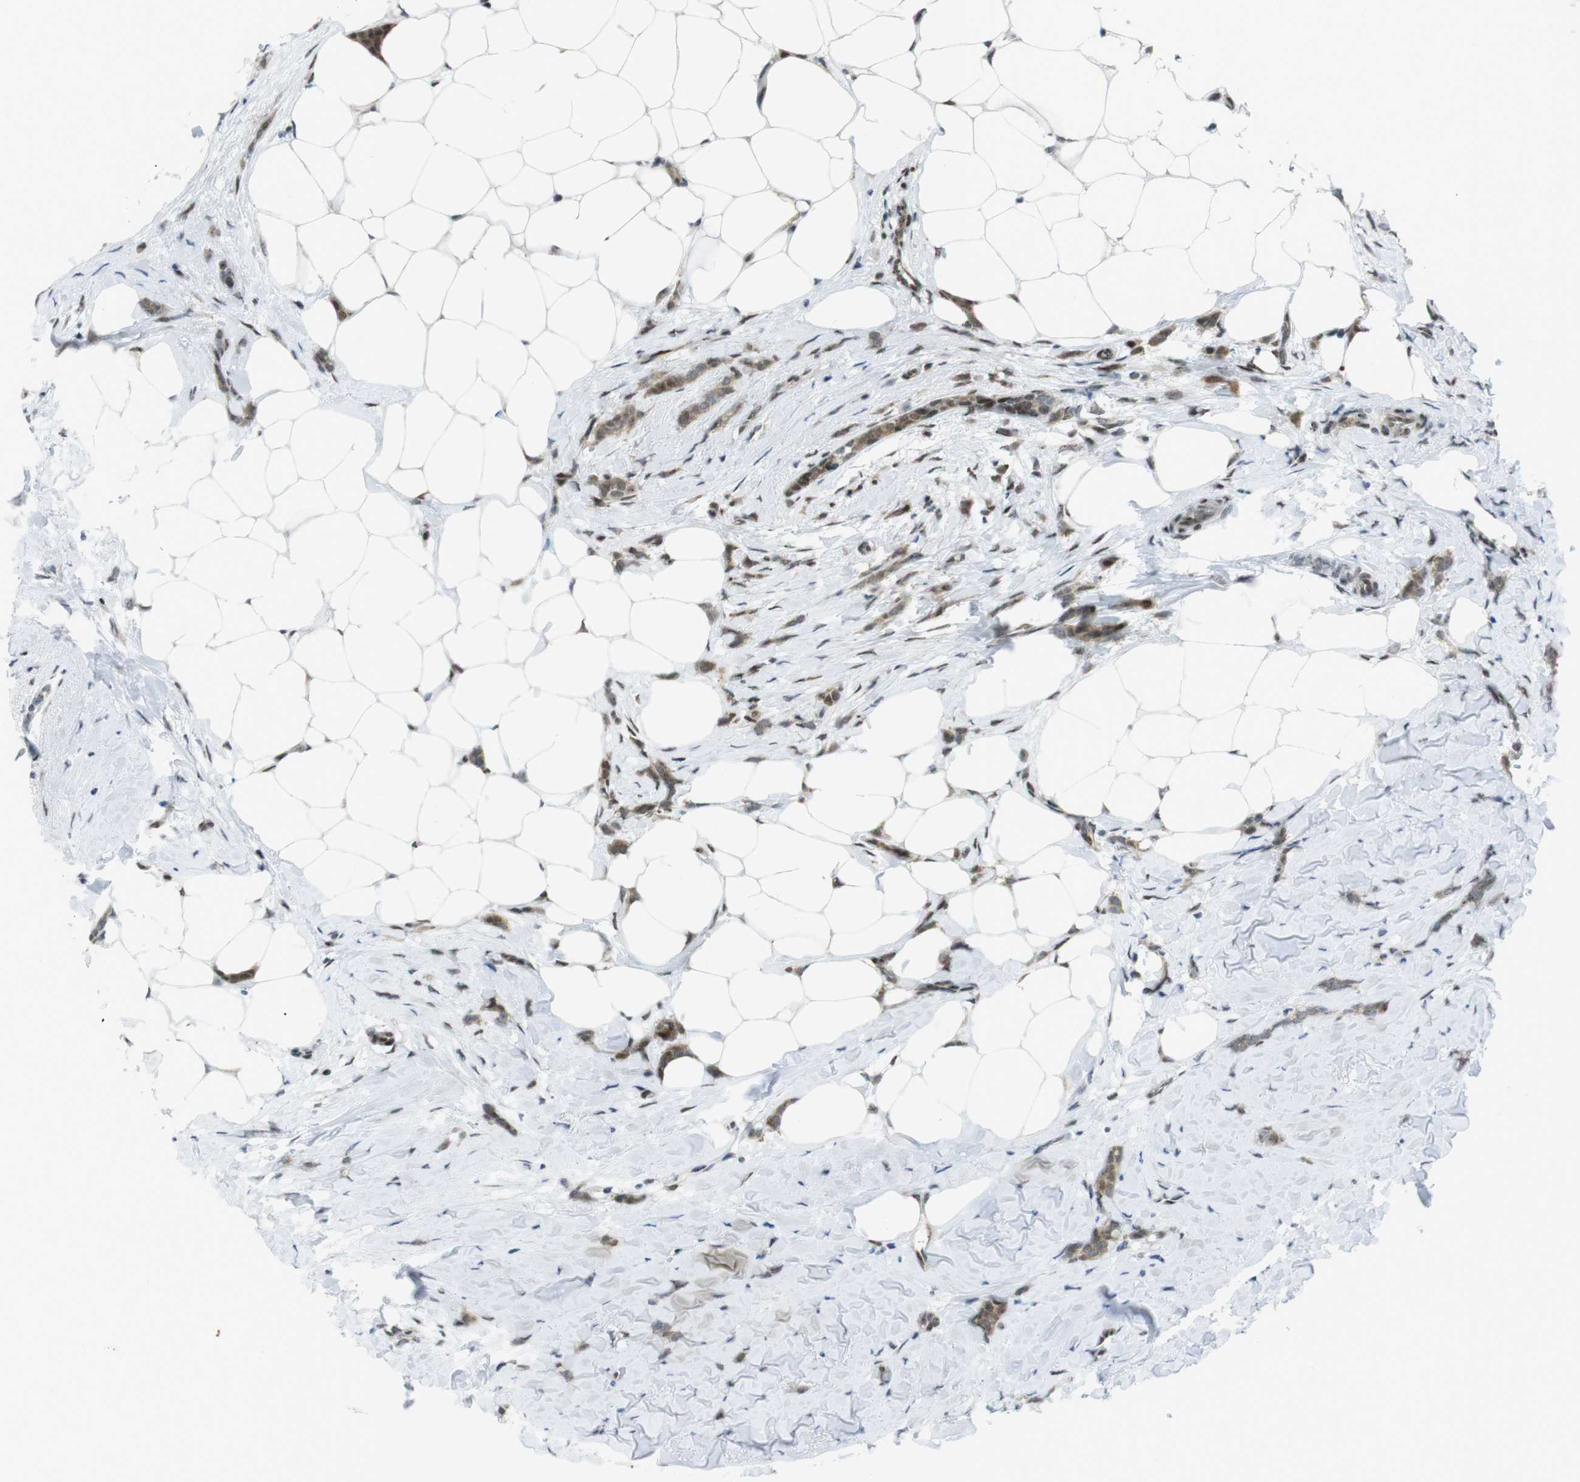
{"staining": {"intensity": "moderate", "quantity": ">75%", "location": "cytoplasmic/membranous,nuclear"}, "tissue": "breast cancer", "cell_type": "Tumor cells", "image_type": "cancer", "snomed": [{"axis": "morphology", "description": "Lobular carcinoma, in situ"}, {"axis": "morphology", "description": "Lobular carcinoma"}, {"axis": "topography", "description": "Breast"}], "caption": "About >75% of tumor cells in human breast cancer (lobular carcinoma) demonstrate moderate cytoplasmic/membranous and nuclear protein expression as visualized by brown immunohistochemical staining.", "gene": "UBB", "patient": {"sex": "female", "age": 41}}